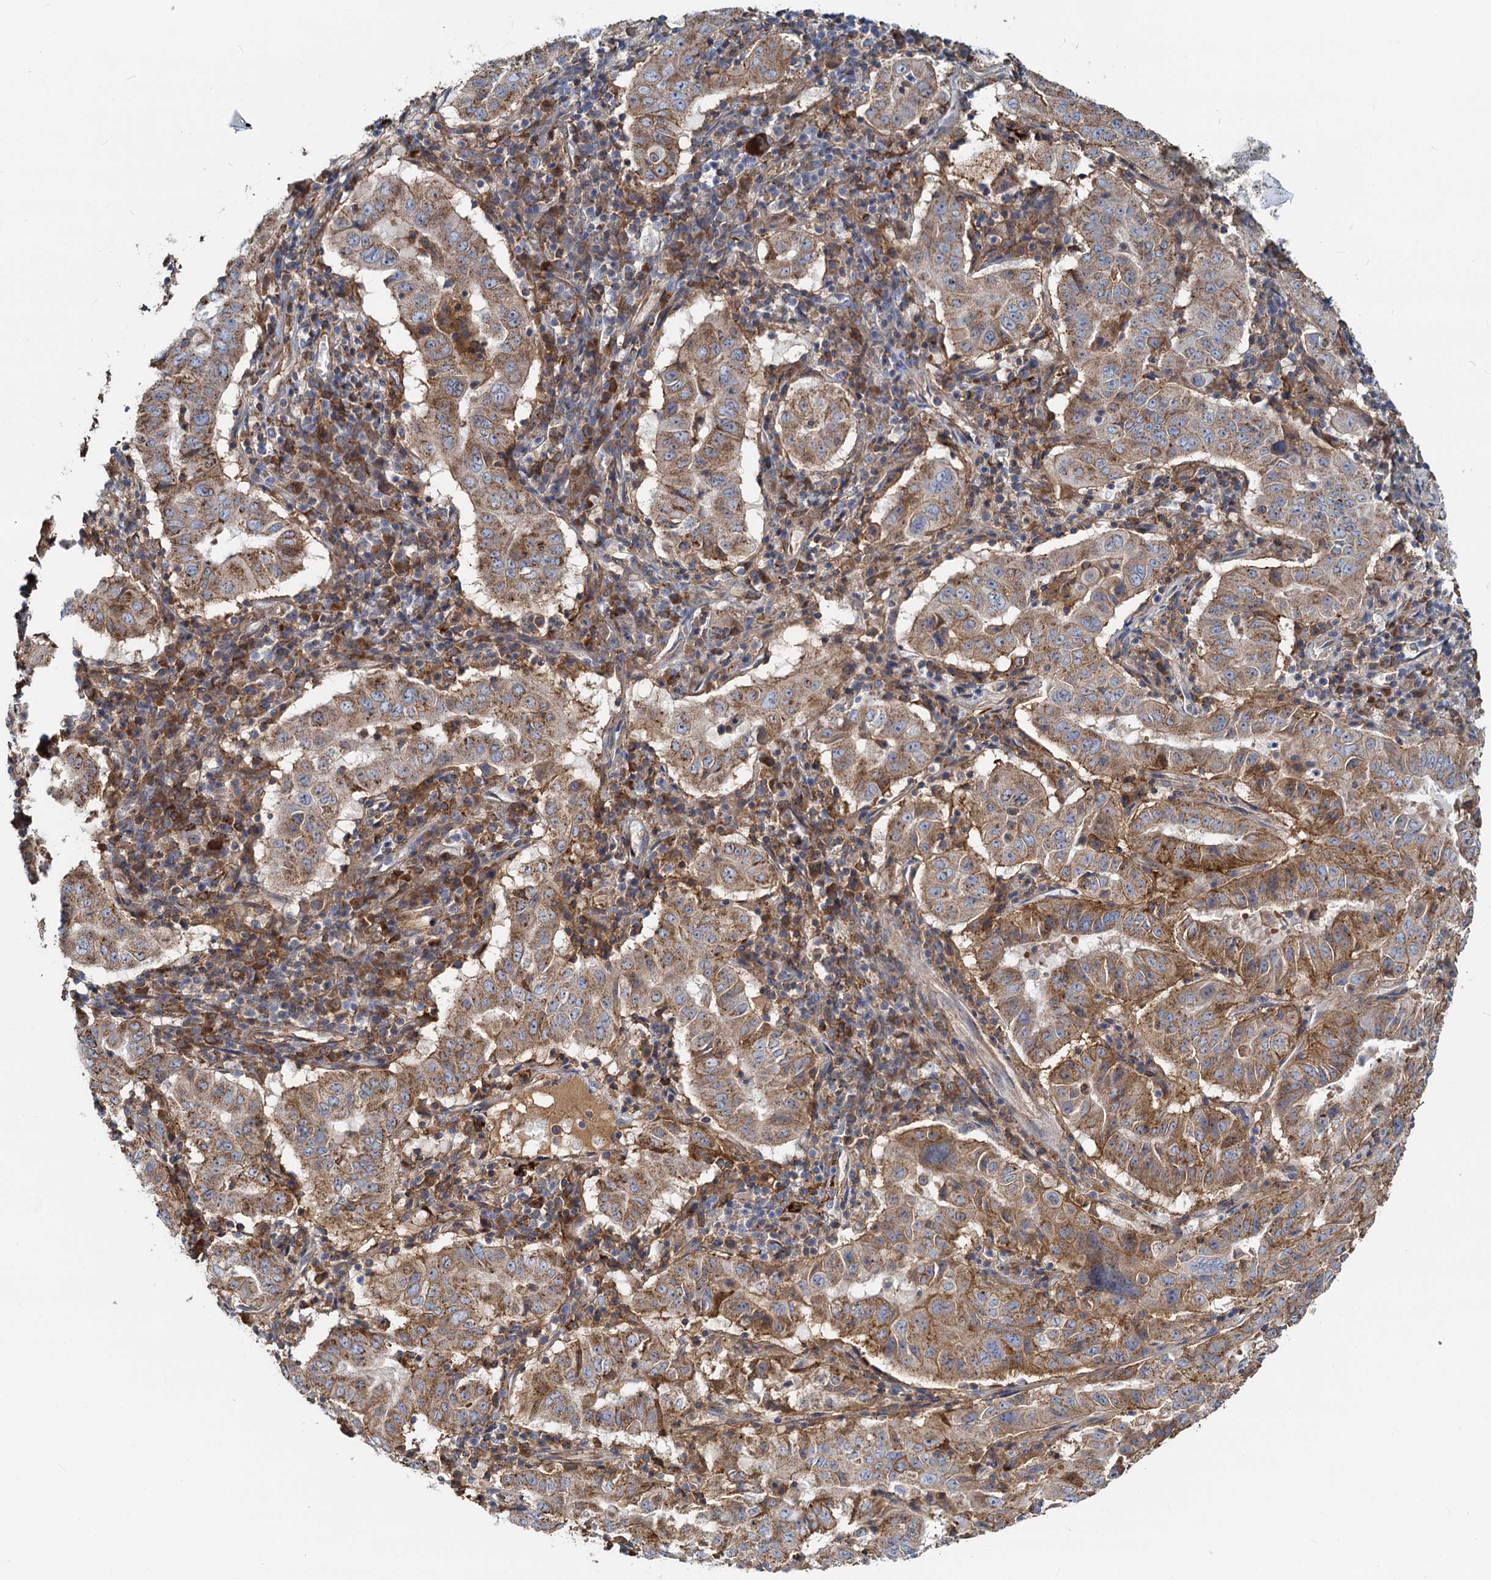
{"staining": {"intensity": "moderate", "quantity": ">75%", "location": "cytoplasmic/membranous"}, "tissue": "pancreatic cancer", "cell_type": "Tumor cells", "image_type": "cancer", "snomed": [{"axis": "morphology", "description": "Adenocarcinoma, NOS"}, {"axis": "topography", "description": "Pancreas"}], "caption": "DAB (3,3'-diaminobenzidine) immunohistochemical staining of pancreatic adenocarcinoma exhibits moderate cytoplasmic/membranous protein positivity in approximately >75% of tumor cells.", "gene": "LNX2", "patient": {"sex": "male", "age": 63}}